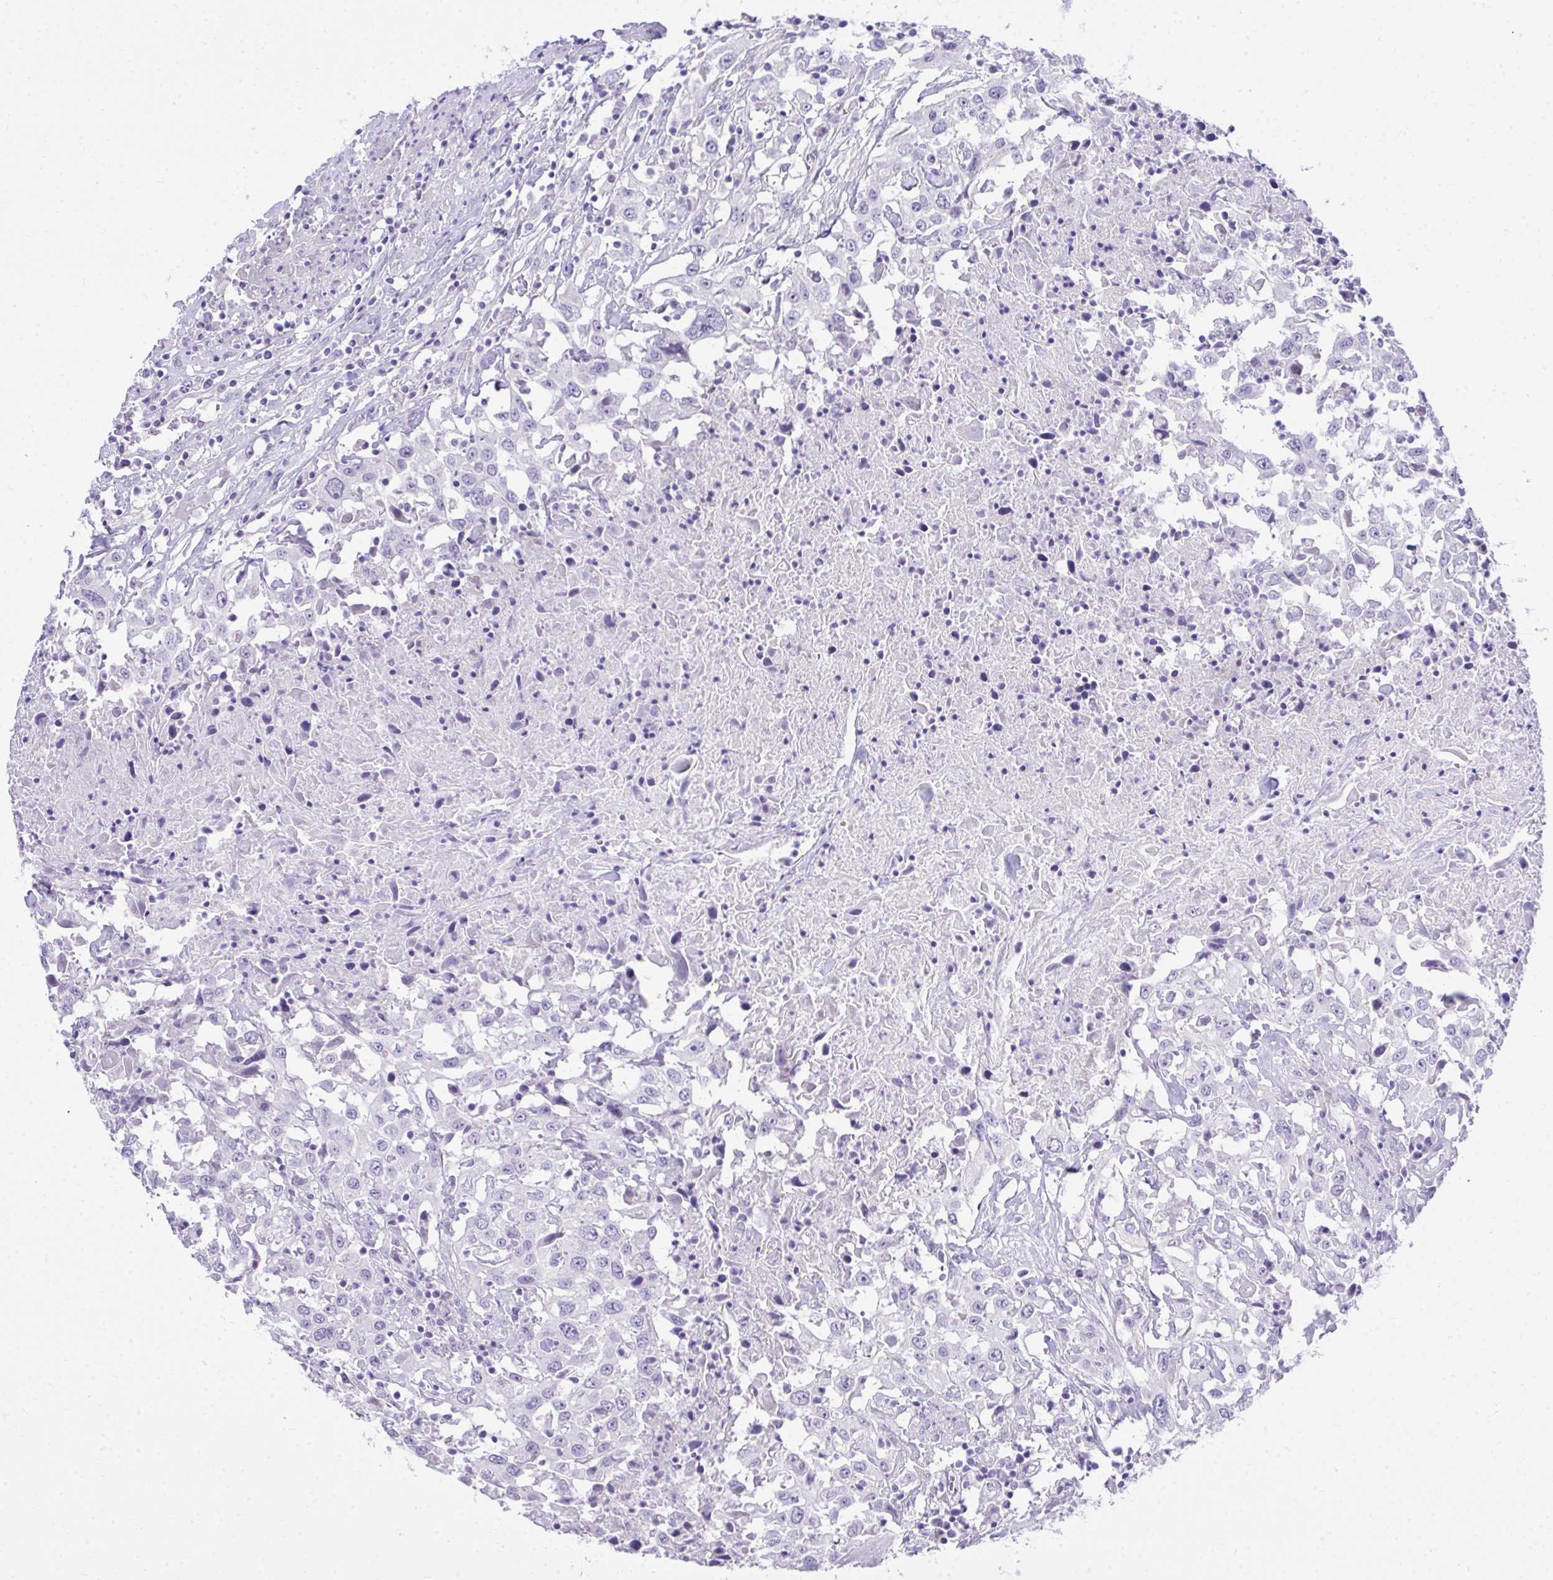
{"staining": {"intensity": "negative", "quantity": "none", "location": "none"}, "tissue": "urothelial cancer", "cell_type": "Tumor cells", "image_type": "cancer", "snomed": [{"axis": "morphology", "description": "Urothelial carcinoma, High grade"}, {"axis": "topography", "description": "Urinary bladder"}], "caption": "DAB immunohistochemical staining of human urothelial cancer reveals no significant expression in tumor cells. (Immunohistochemistry (ihc), brightfield microscopy, high magnification).", "gene": "EID3", "patient": {"sex": "male", "age": 61}}